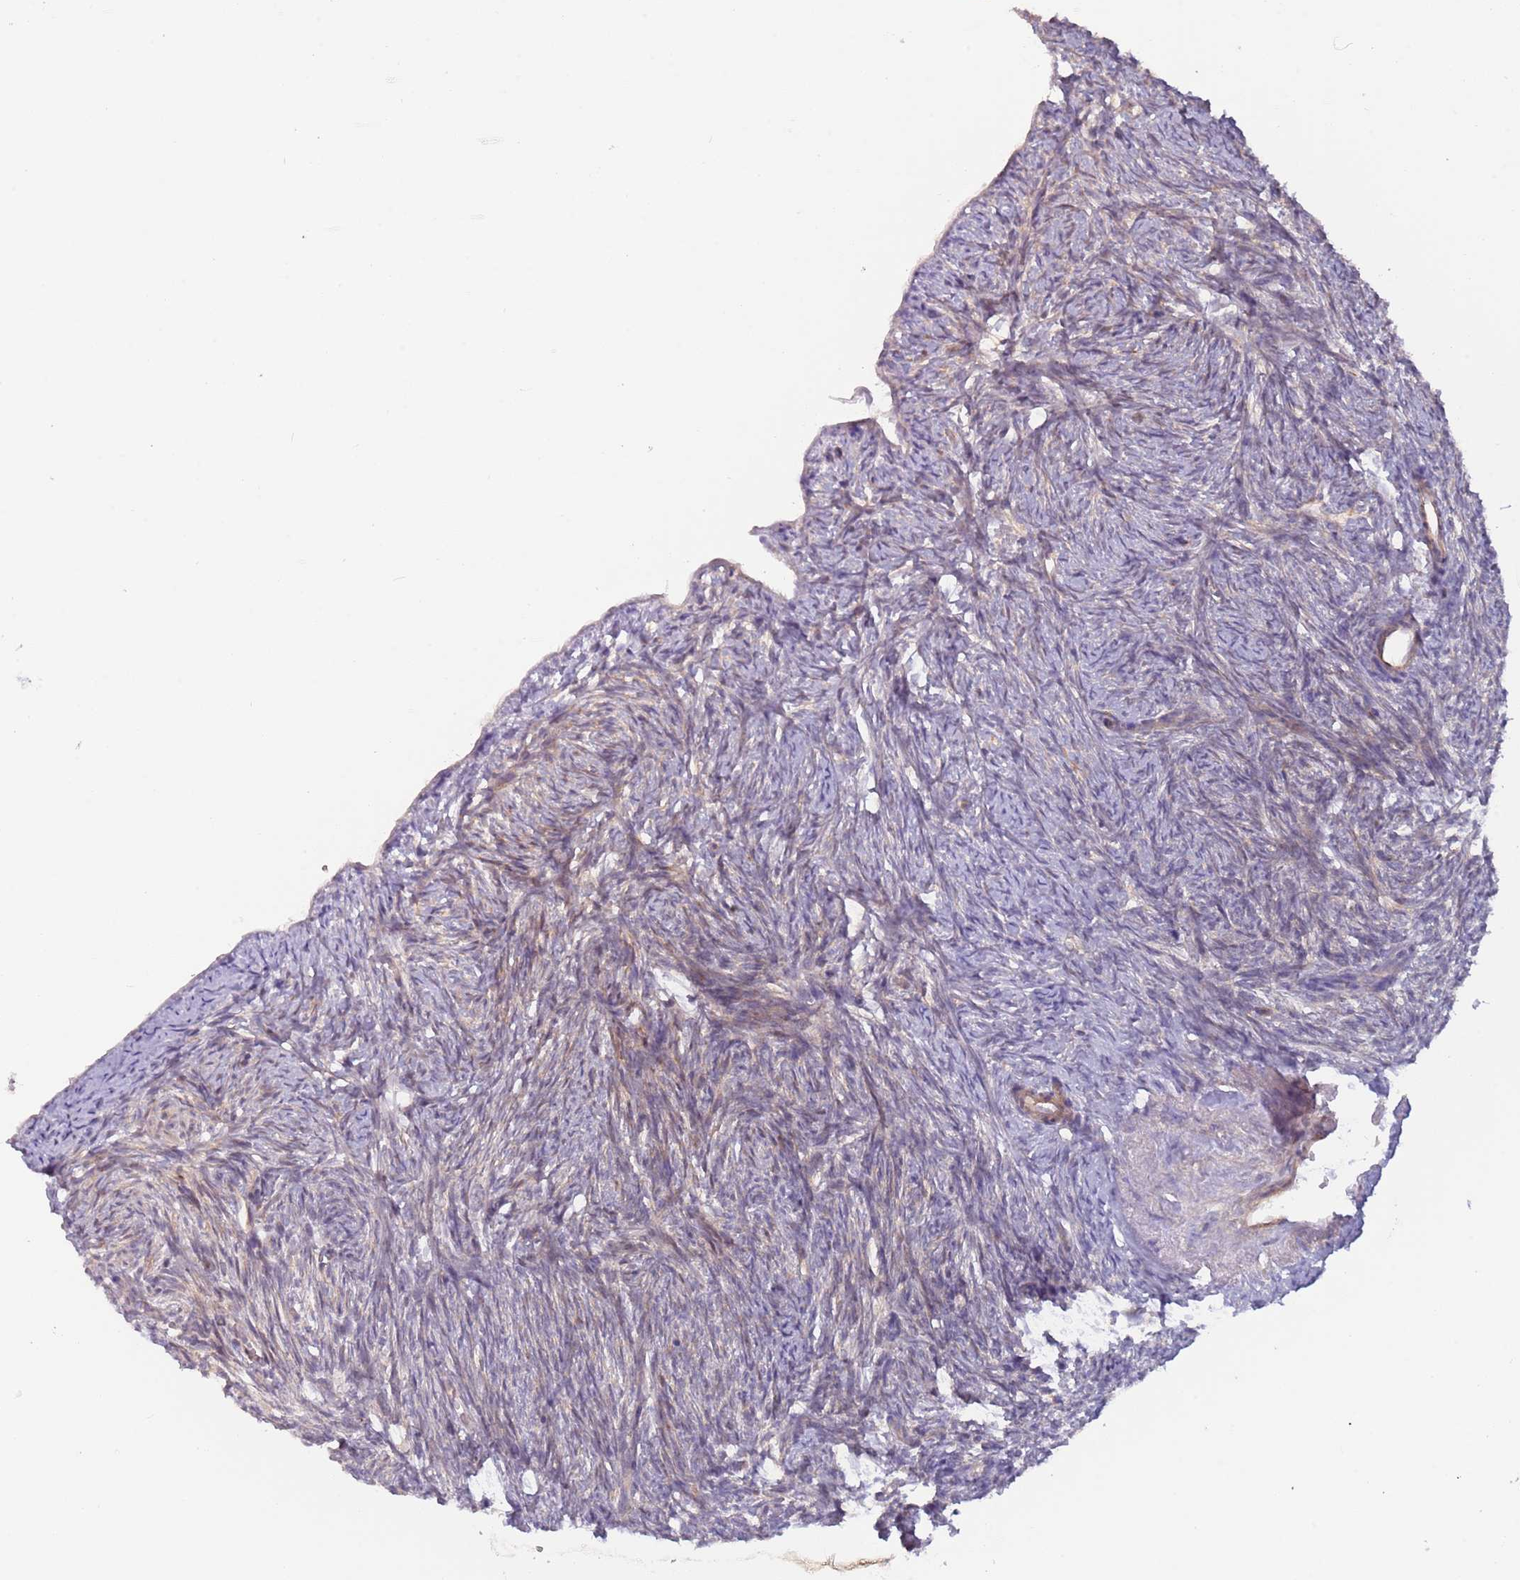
{"staining": {"intensity": "weak", "quantity": ">75%", "location": "cytoplasmic/membranous"}, "tissue": "ovary", "cell_type": "Follicle cells", "image_type": "normal", "snomed": [{"axis": "morphology", "description": "Normal tissue, NOS"}, {"axis": "topography", "description": "Ovary"}], "caption": "Brown immunohistochemical staining in unremarkable human ovary reveals weak cytoplasmic/membranous positivity in approximately >75% of follicle cells.", "gene": "LDHD", "patient": {"sex": "female", "age": 51}}